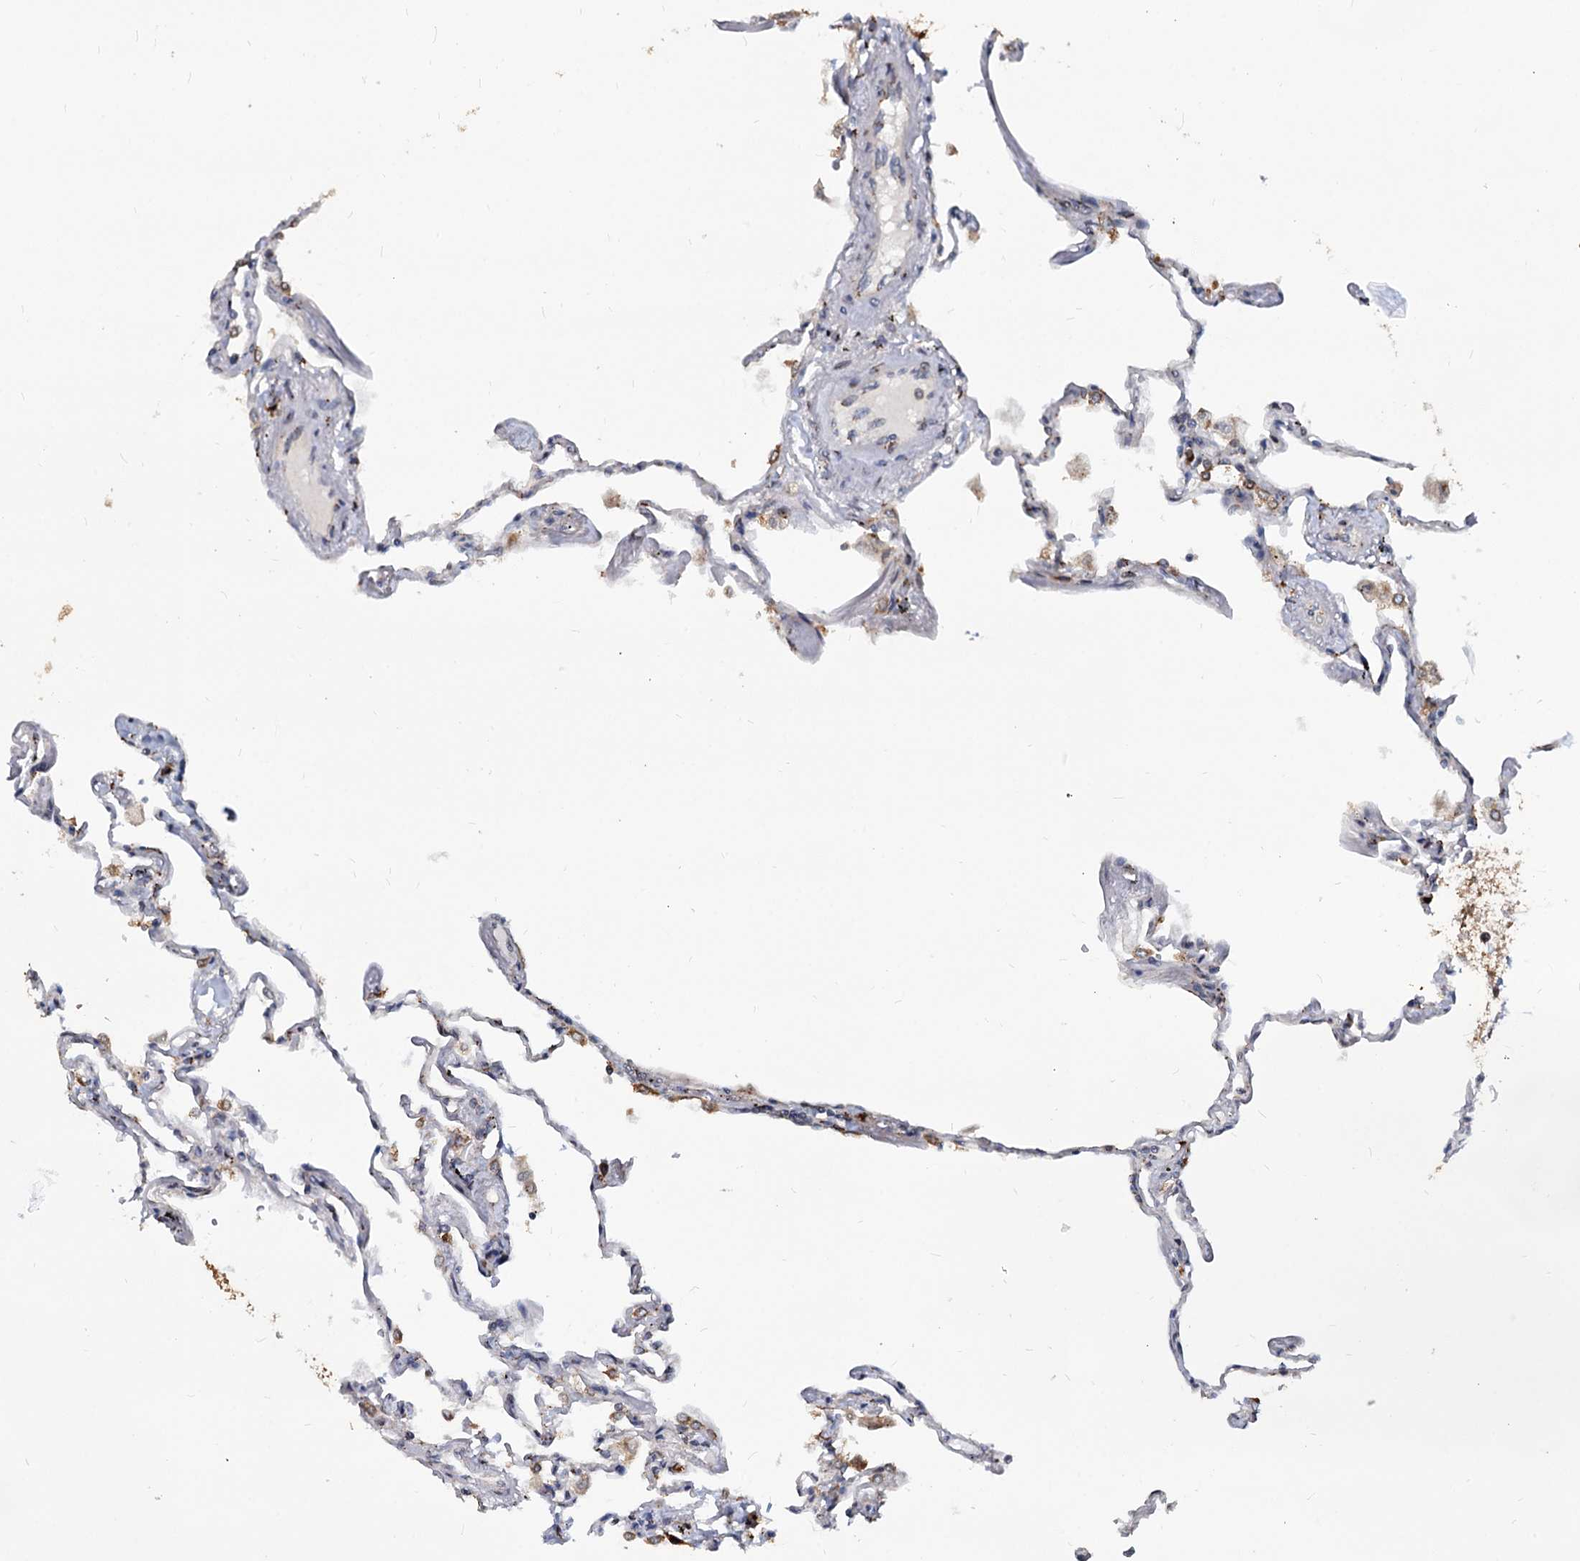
{"staining": {"intensity": "moderate", "quantity": "<25%", "location": "cytoplasmic/membranous,nuclear"}, "tissue": "lung", "cell_type": "Alveolar cells", "image_type": "normal", "snomed": [{"axis": "morphology", "description": "Normal tissue, NOS"}, {"axis": "topography", "description": "Lung"}], "caption": "Immunohistochemical staining of benign lung shows low levels of moderate cytoplasmic/membranous,nuclear staining in about <25% of alveolar cells.", "gene": "SAAL1", "patient": {"sex": "female", "age": 67}}